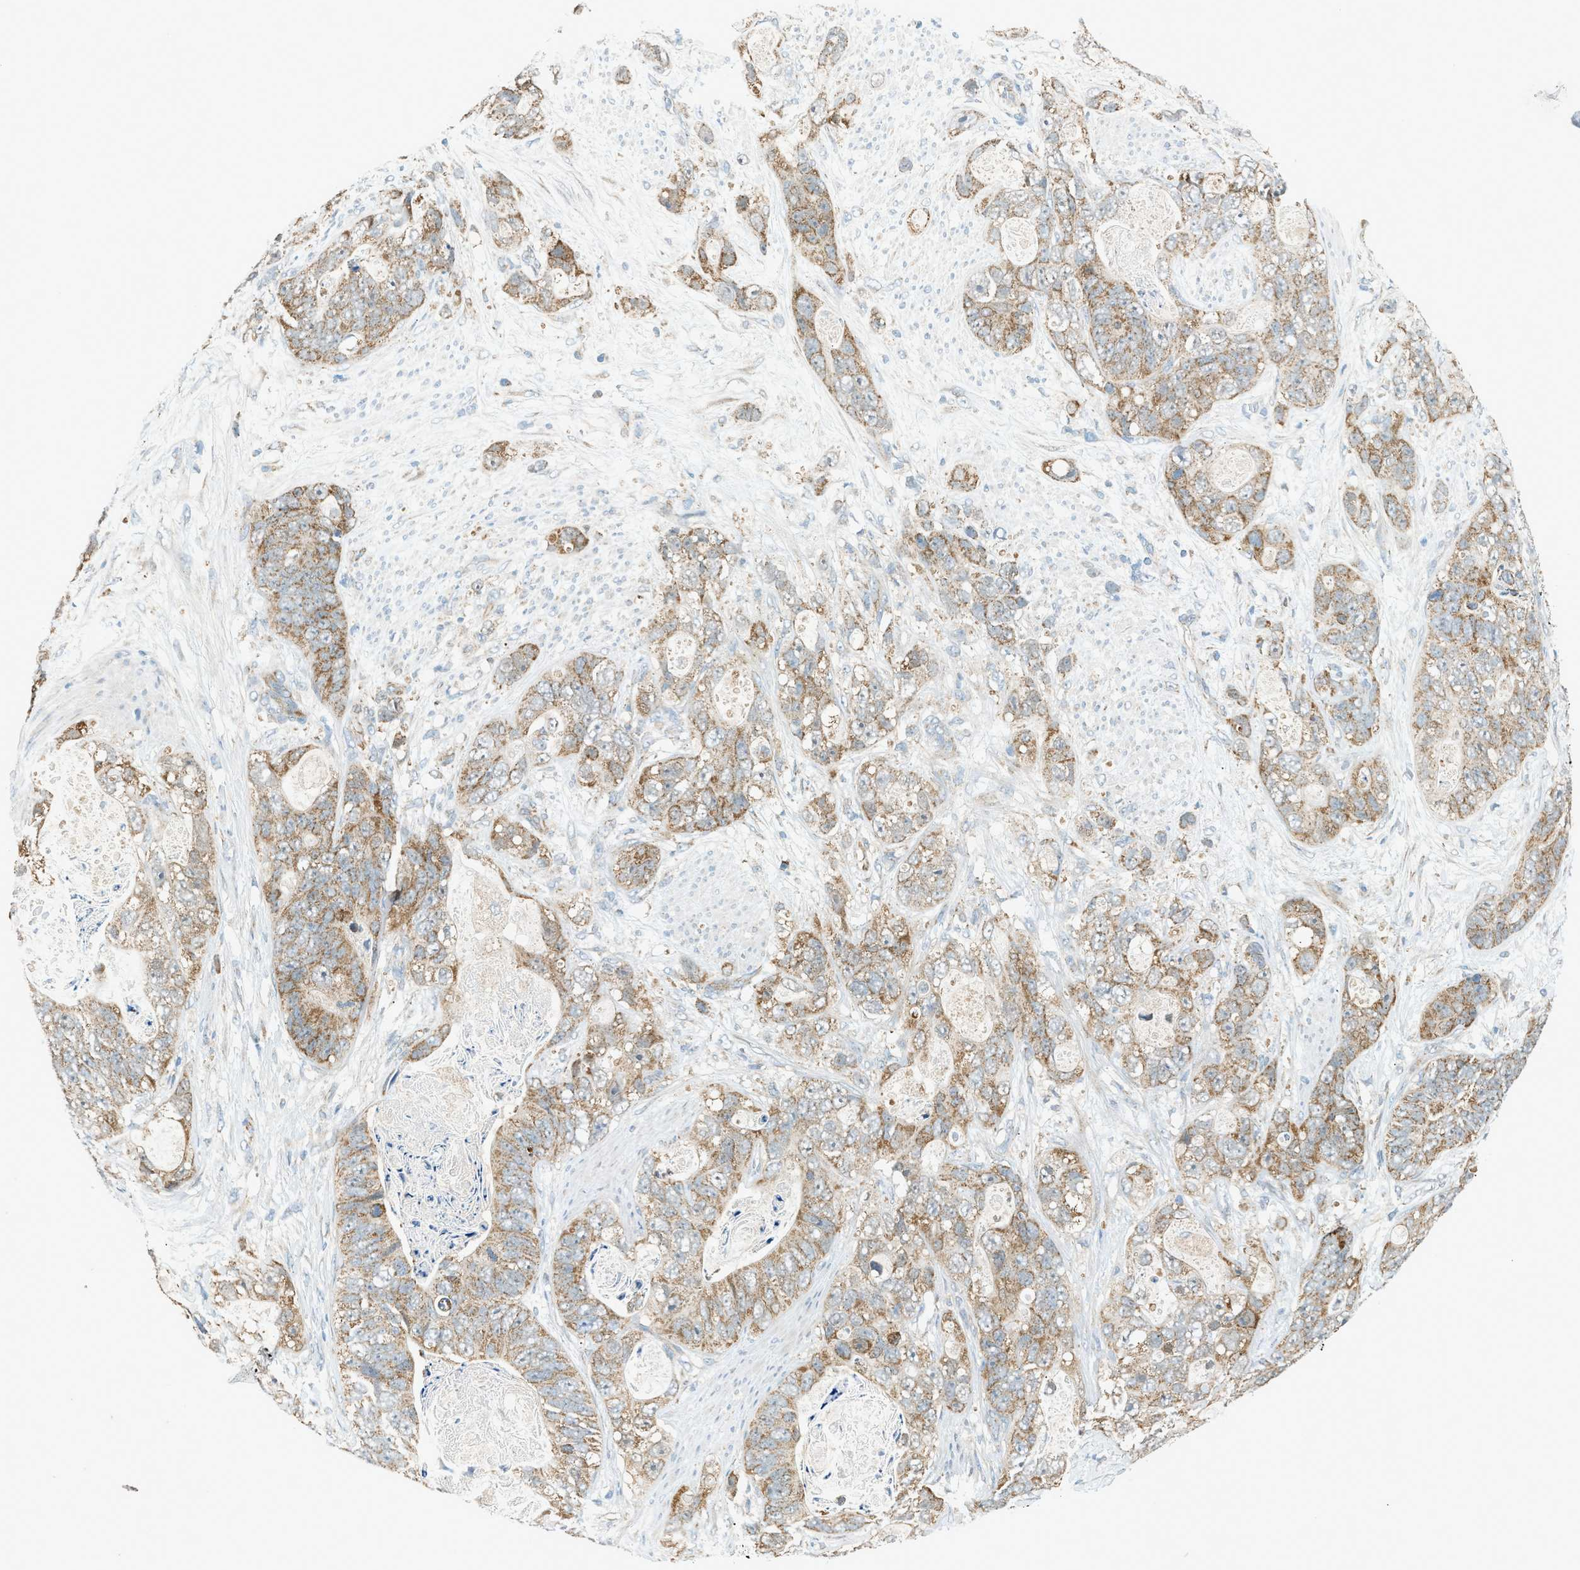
{"staining": {"intensity": "moderate", "quantity": "25%-75%", "location": "cytoplasmic/membranous"}, "tissue": "stomach cancer", "cell_type": "Tumor cells", "image_type": "cancer", "snomed": [{"axis": "morphology", "description": "Adenocarcinoma, NOS"}, {"axis": "topography", "description": "Stomach"}], "caption": "Moderate cytoplasmic/membranous protein expression is present in approximately 25%-75% of tumor cells in stomach cancer (adenocarcinoma).", "gene": "PIGG", "patient": {"sex": "female", "age": 89}}